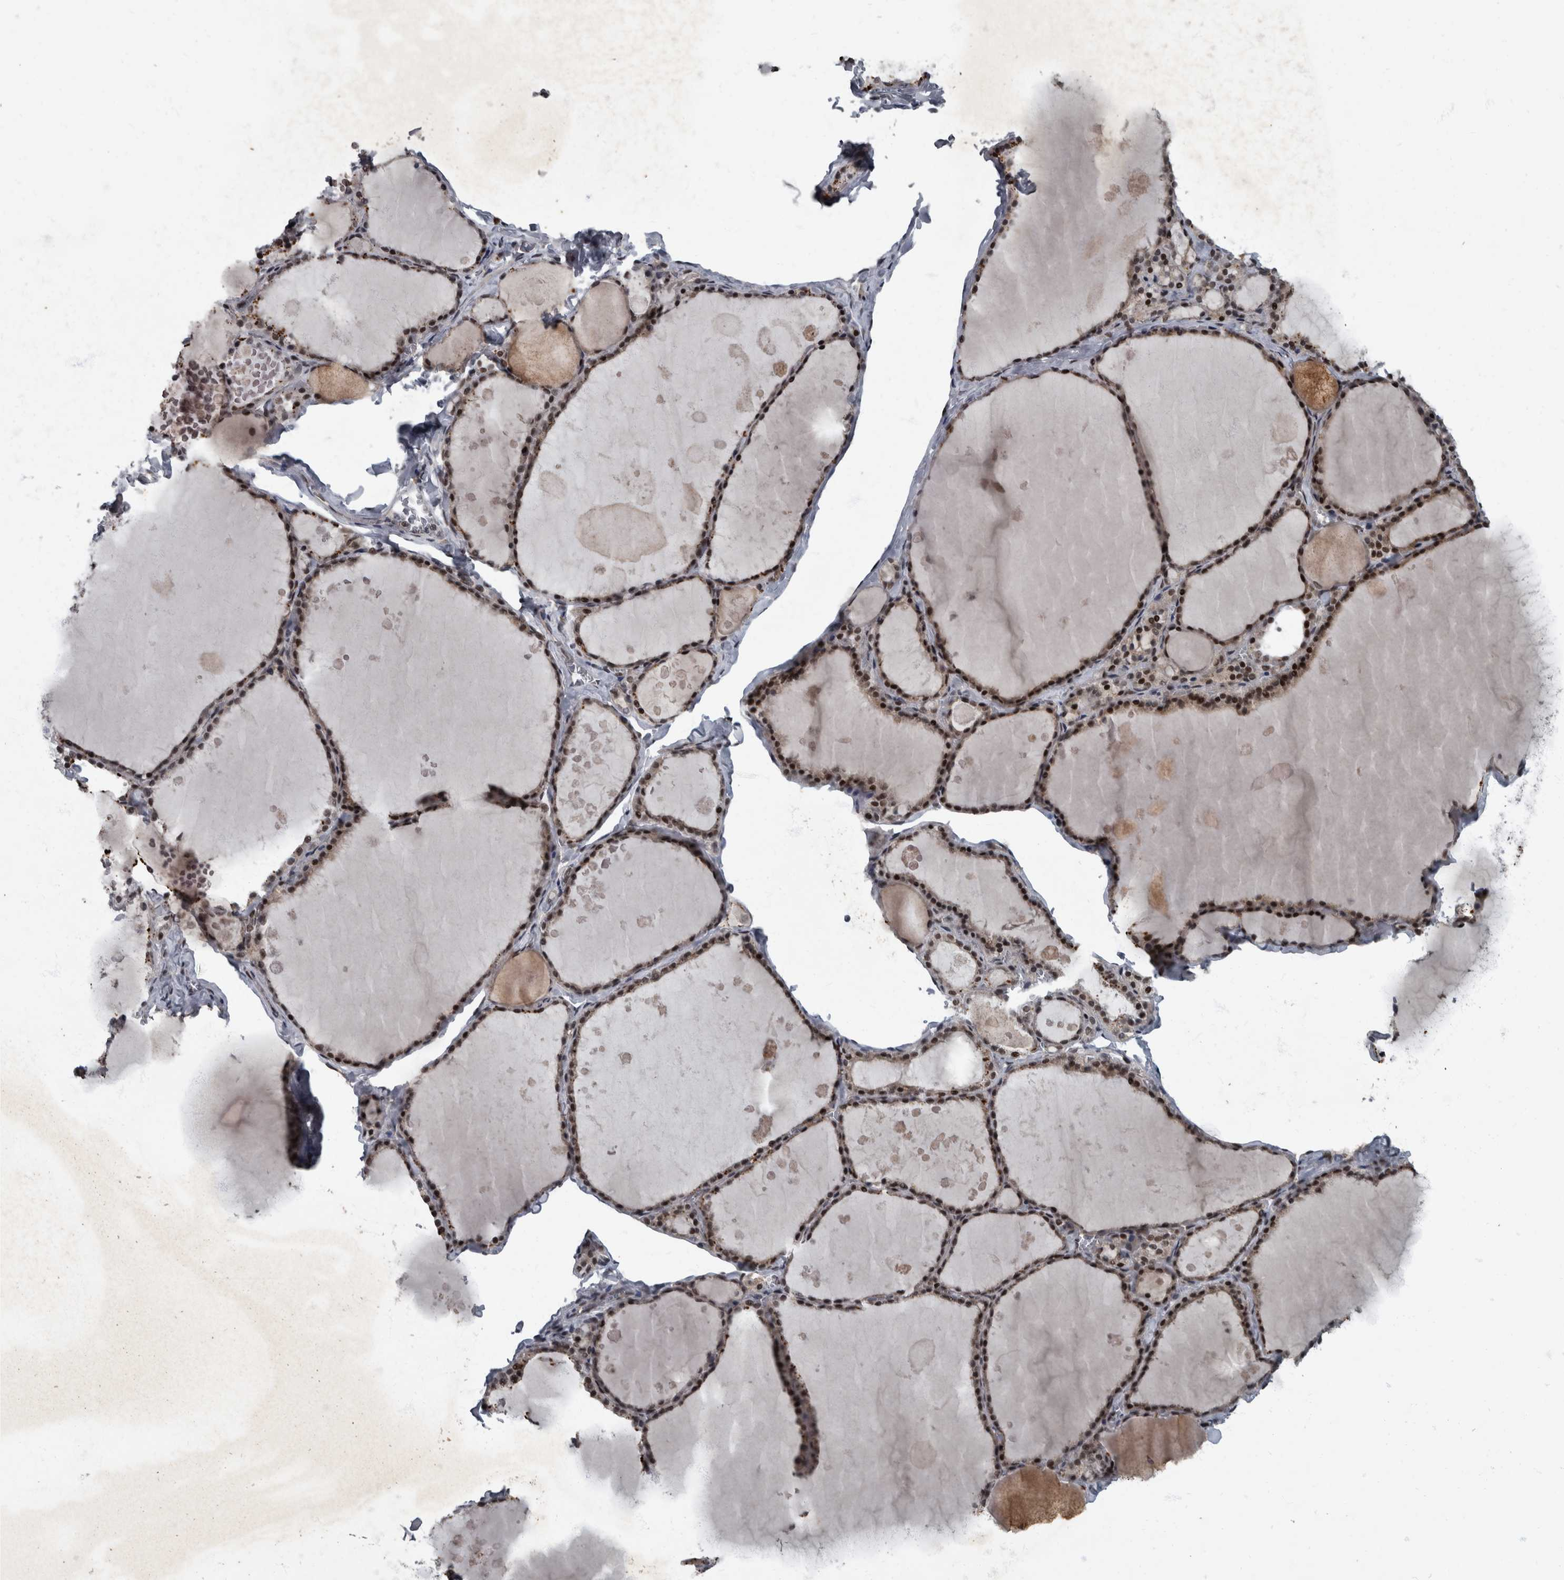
{"staining": {"intensity": "strong", "quantity": "25%-75%", "location": "nuclear"}, "tissue": "thyroid gland", "cell_type": "Glandular cells", "image_type": "normal", "snomed": [{"axis": "morphology", "description": "Normal tissue, NOS"}, {"axis": "topography", "description": "Thyroid gland"}], "caption": "Glandular cells exhibit high levels of strong nuclear staining in approximately 25%-75% of cells in normal human thyroid gland.", "gene": "WDR33", "patient": {"sex": "male", "age": 56}}